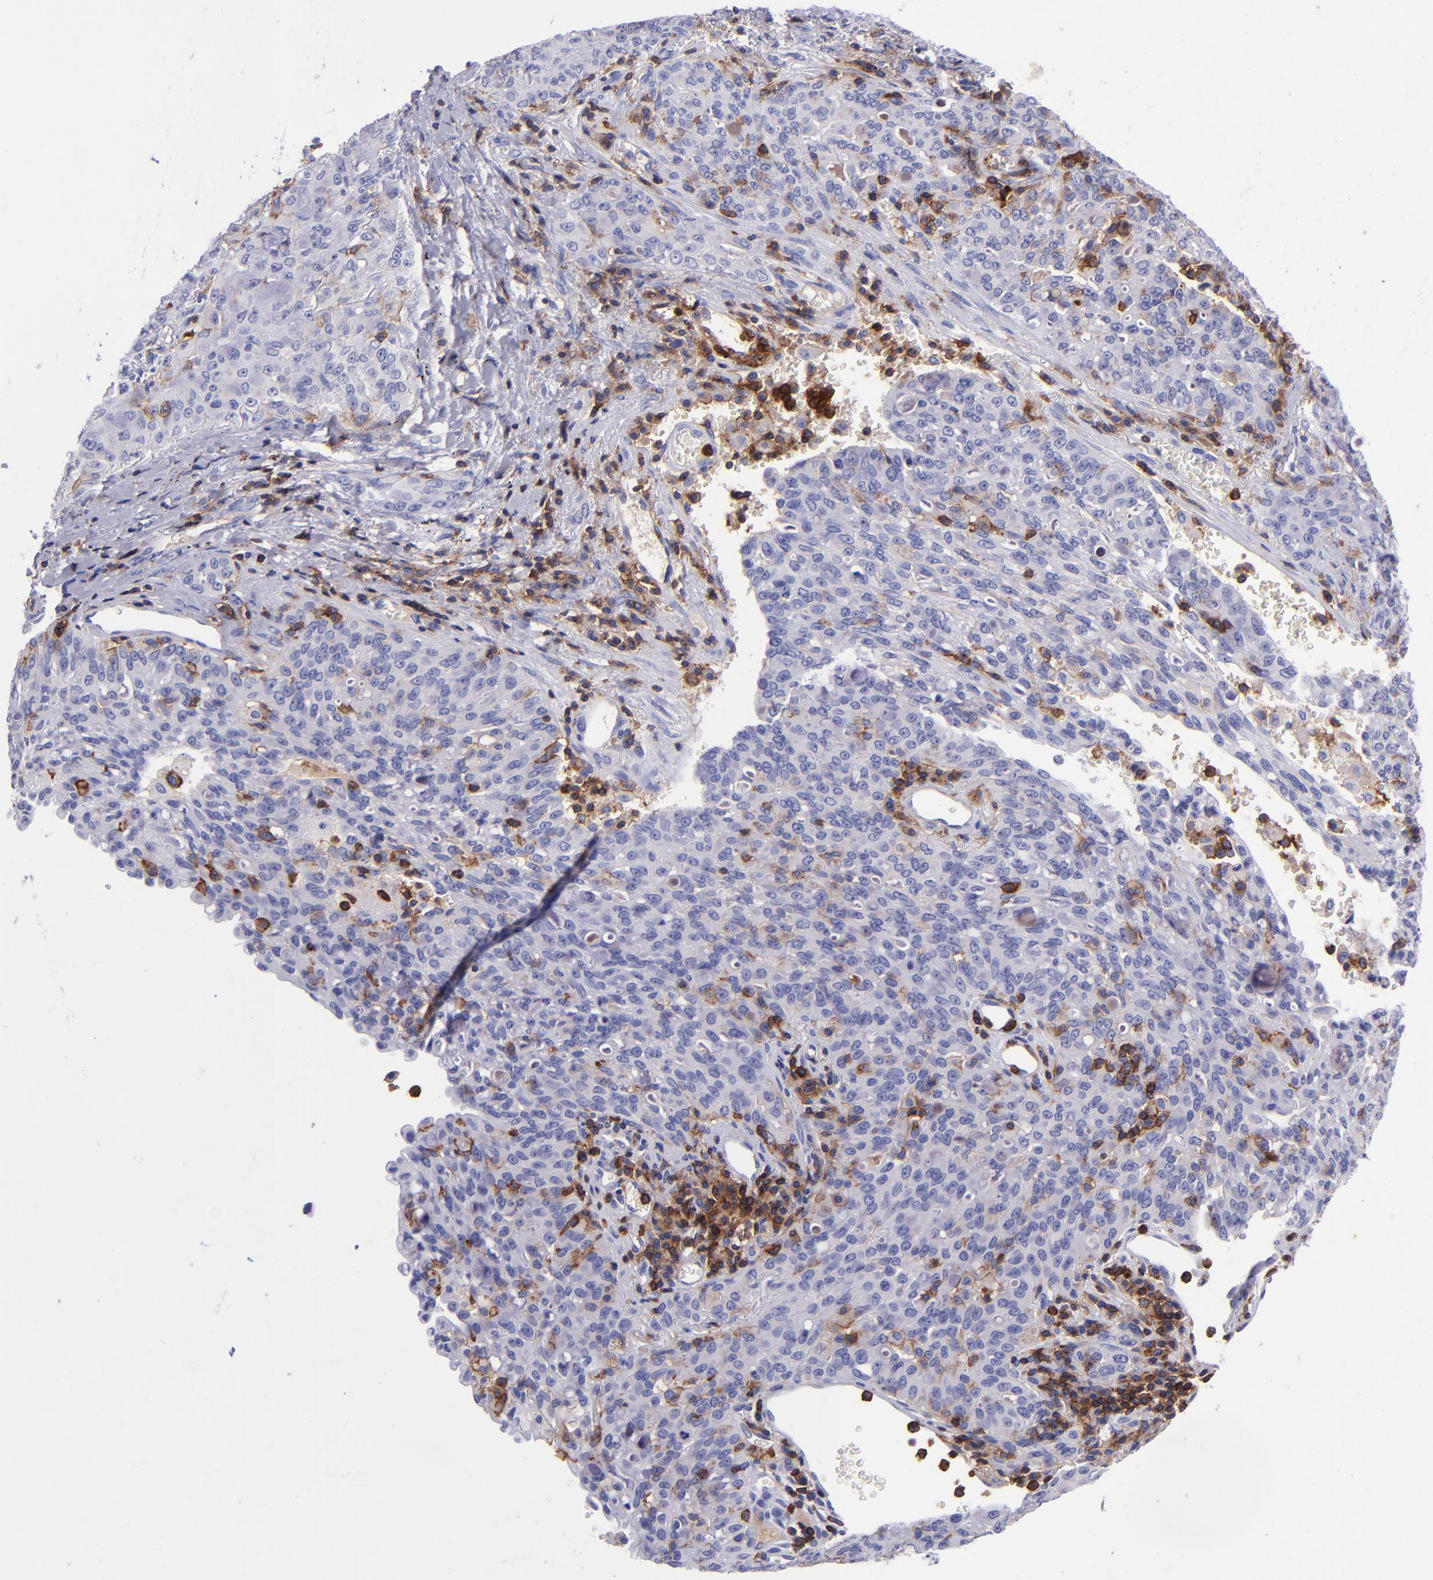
{"staining": {"intensity": "weak", "quantity": "<25%", "location": "cytoplasmic/membranous"}, "tissue": "lung cancer", "cell_type": "Tumor cells", "image_type": "cancer", "snomed": [{"axis": "morphology", "description": "Adenocarcinoma, NOS"}, {"axis": "topography", "description": "Lung"}], "caption": "This is a image of IHC staining of lung cancer, which shows no staining in tumor cells. The staining is performed using DAB brown chromogen with nuclei counter-stained in using hematoxylin.", "gene": "ICAM3", "patient": {"sex": "female", "age": 44}}